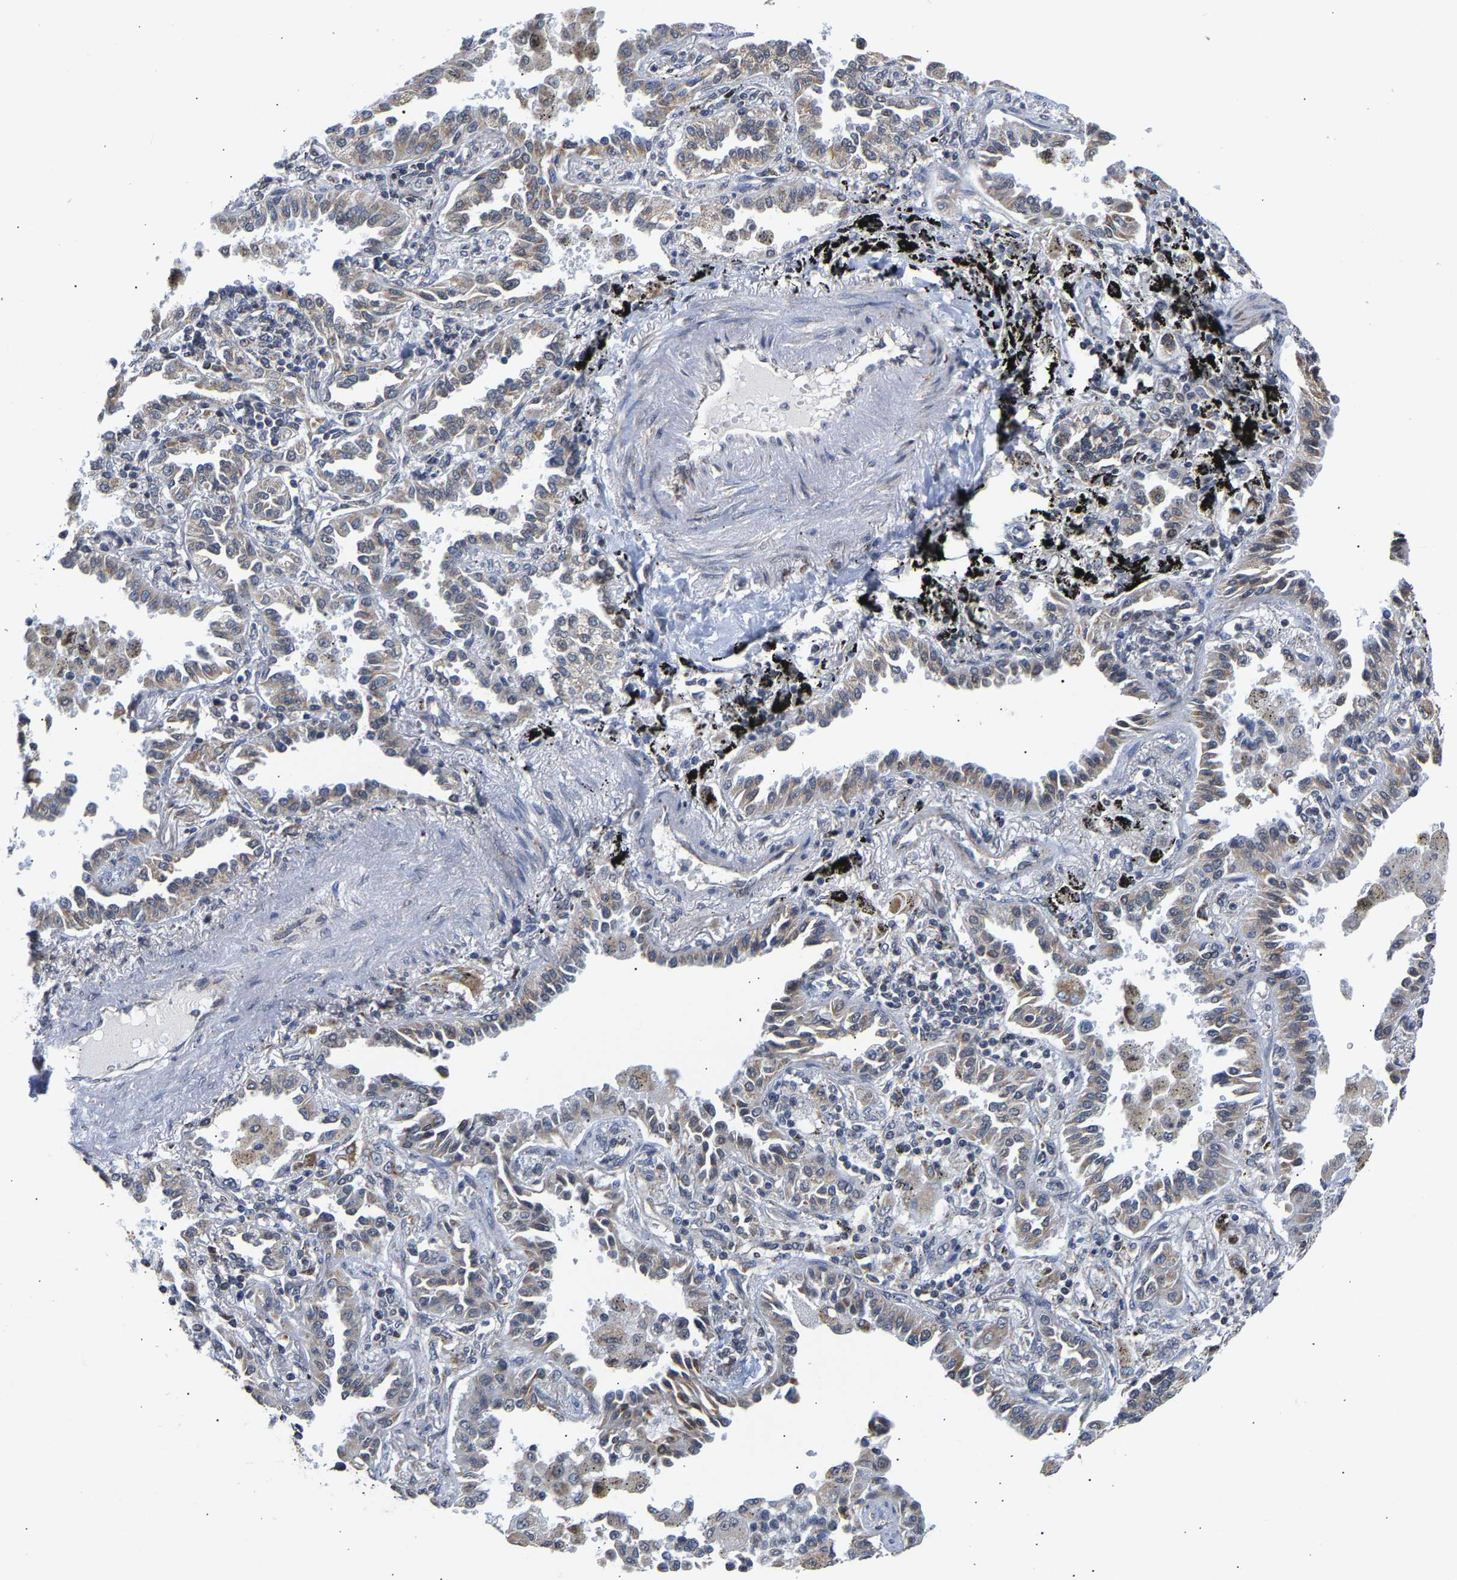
{"staining": {"intensity": "moderate", "quantity": "<25%", "location": "cytoplasmic/membranous"}, "tissue": "lung cancer", "cell_type": "Tumor cells", "image_type": "cancer", "snomed": [{"axis": "morphology", "description": "Normal tissue, NOS"}, {"axis": "morphology", "description": "Adenocarcinoma, NOS"}, {"axis": "topography", "description": "Lung"}], "caption": "A histopathology image of human lung adenocarcinoma stained for a protein displays moderate cytoplasmic/membranous brown staining in tumor cells.", "gene": "PCNT", "patient": {"sex": "male", "age": 59}}